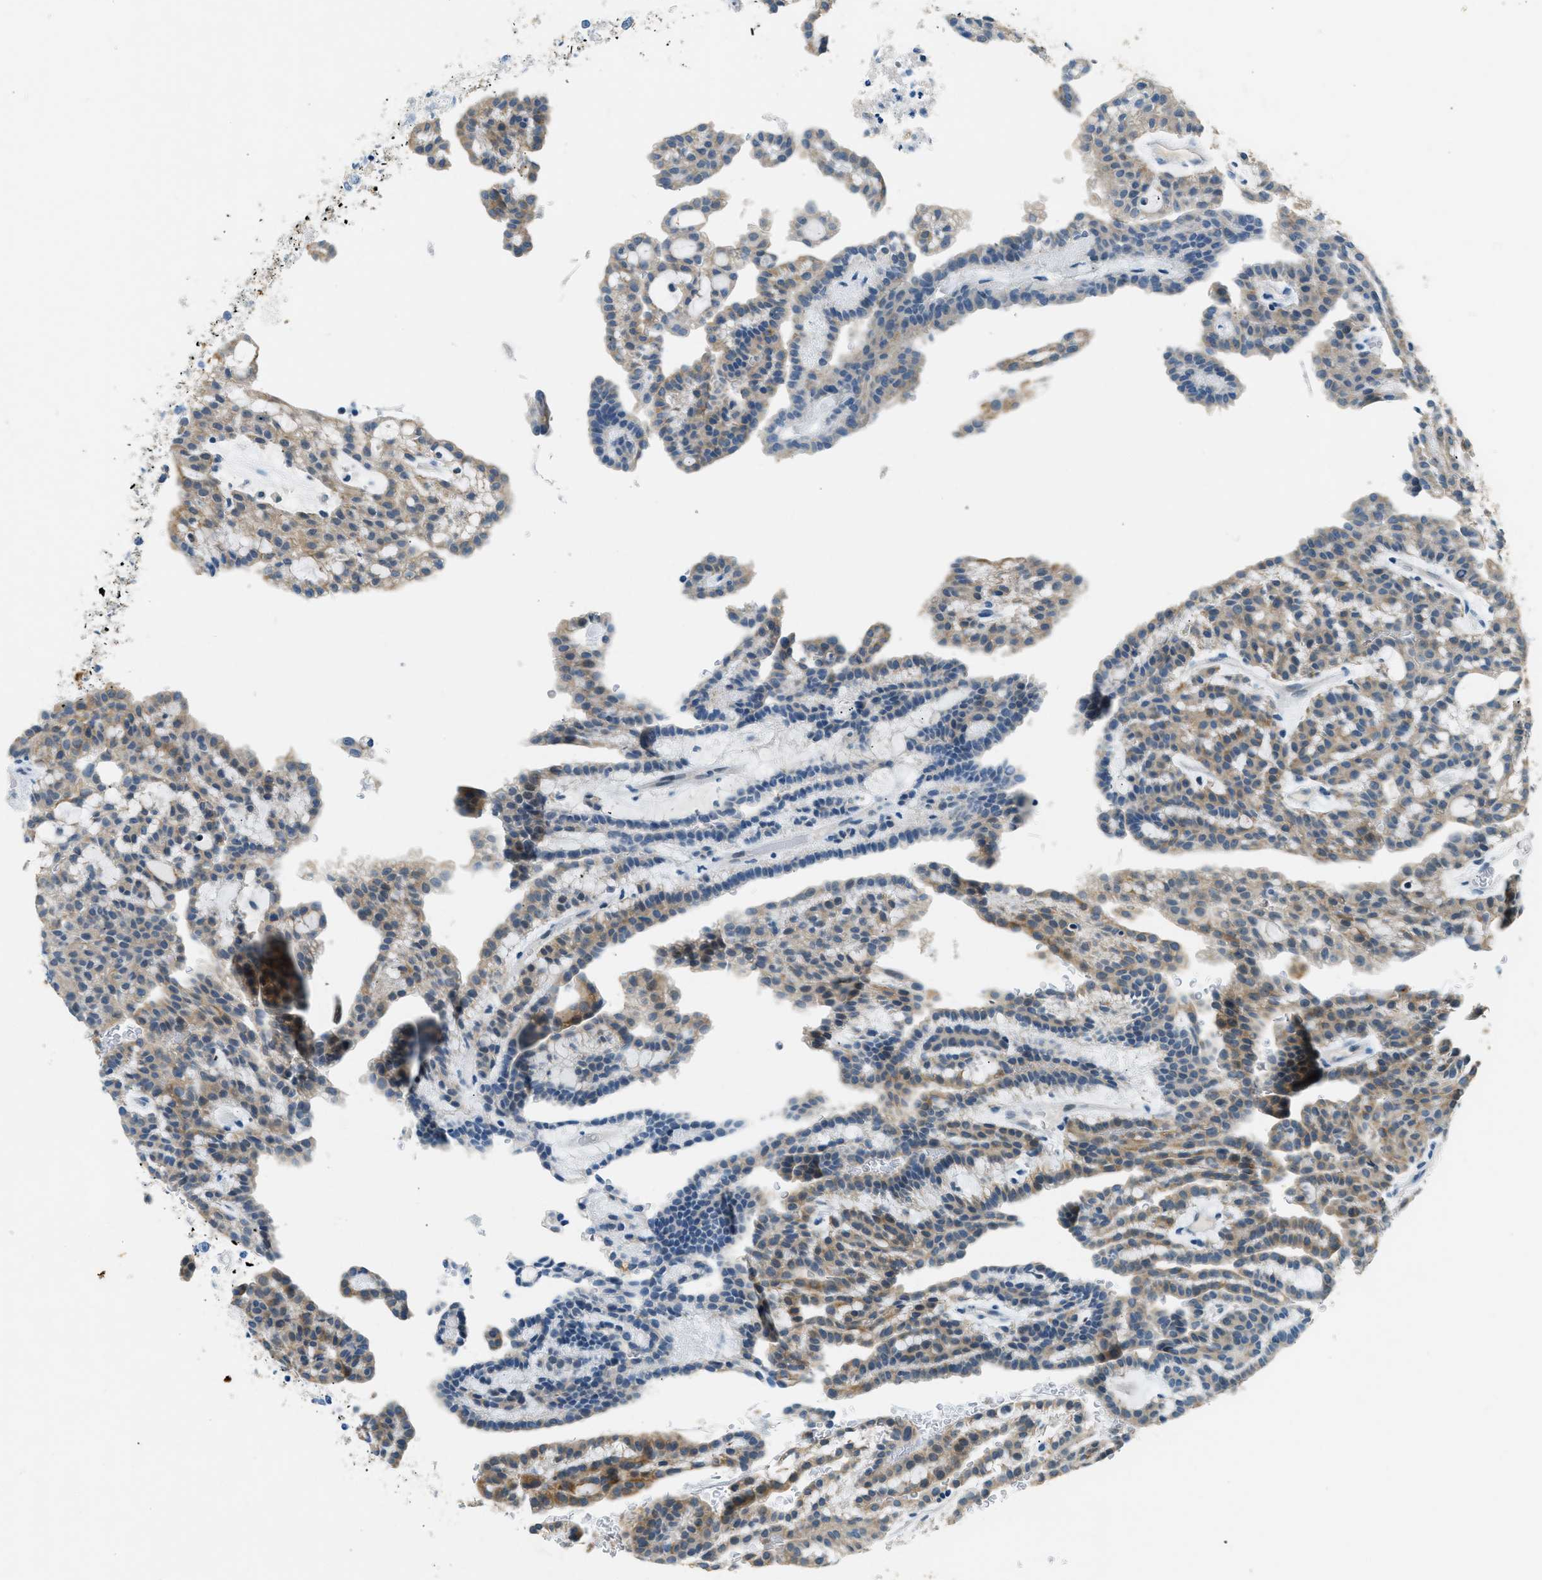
{"staining": {"intensity": "weak", "quantity": "25%-75%", "location": "cytoplasmic/membranous"}, "tissue": "renal cancer", "cell_type": "Tumor cells", "image_type": "cancer", "snomed": [{"axis": "morphology", "description": "Adenocarcinoma, NOS"}, {"axis": "topography", "description": "Kidney"}], "caption": "The micrograph reveals immunohistochemical staining of renal cancer. There is weak cytoplasmic/membranous staining is present in about 25%-75% of tumor cells.", "gene": "CFAP20", "patient": {"sex": "male", "age": 63}}